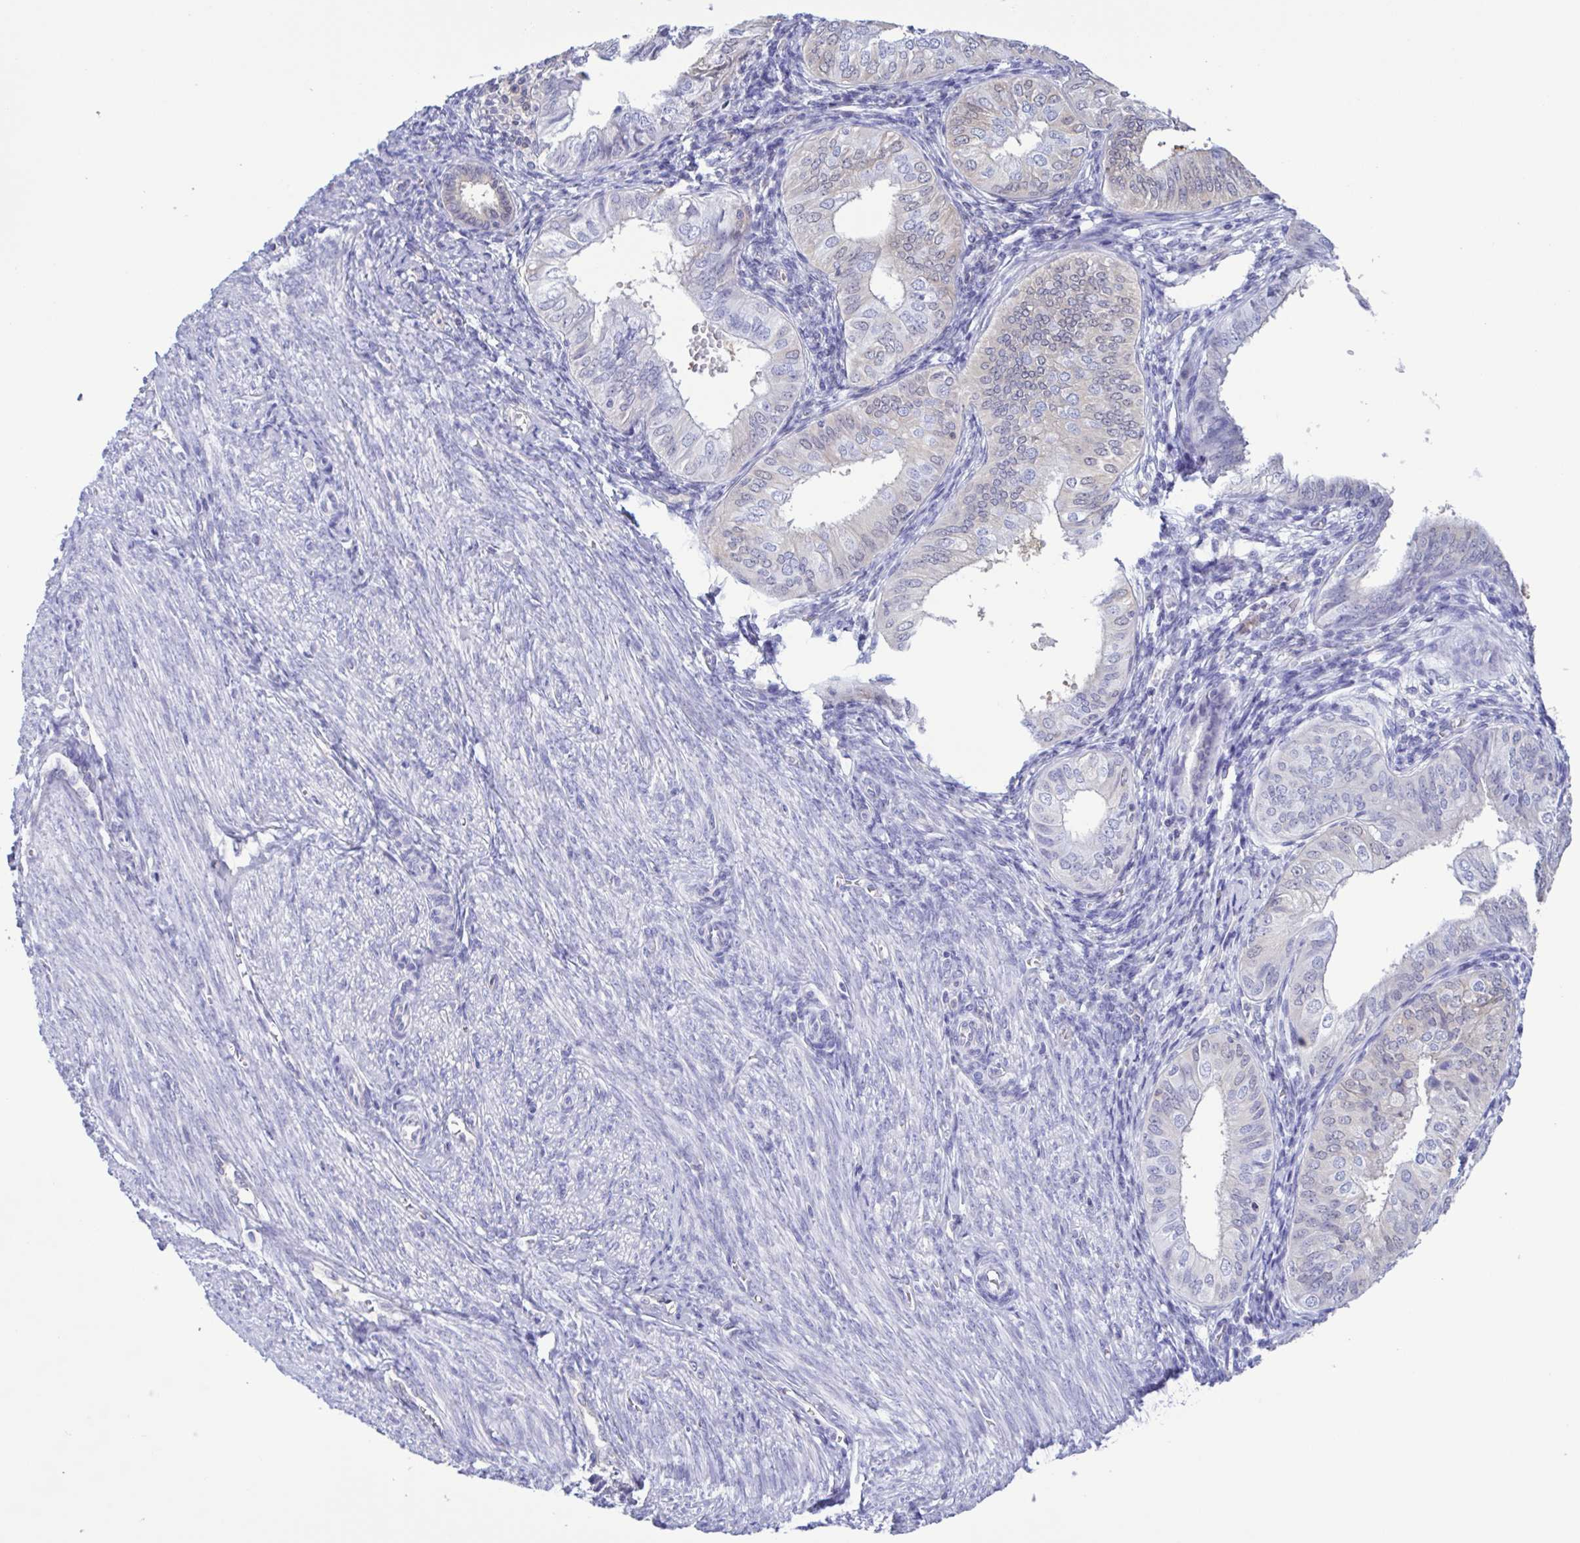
{"staining": {"intensity": "weak", "quantity": "<25%", "location": "cytoplasmic/membranous,nuclear"}, "tissue": "endometrial cancer", "cell_type": "Tumor cells", "image_type": "cancer", "snomed": [{"axis": "morphology", "description": "Adenocarcinoma, NOS"}, {"axis": "topography", "description": "Endometrium"}], "caption": "A high-resolution image shows immunohistochemistry staining of endometrial adenocarcinoma, which shows no significant staining in tumor cells.", "gene": "LDHC", "patient": {"sex": "female", "age": 58}}